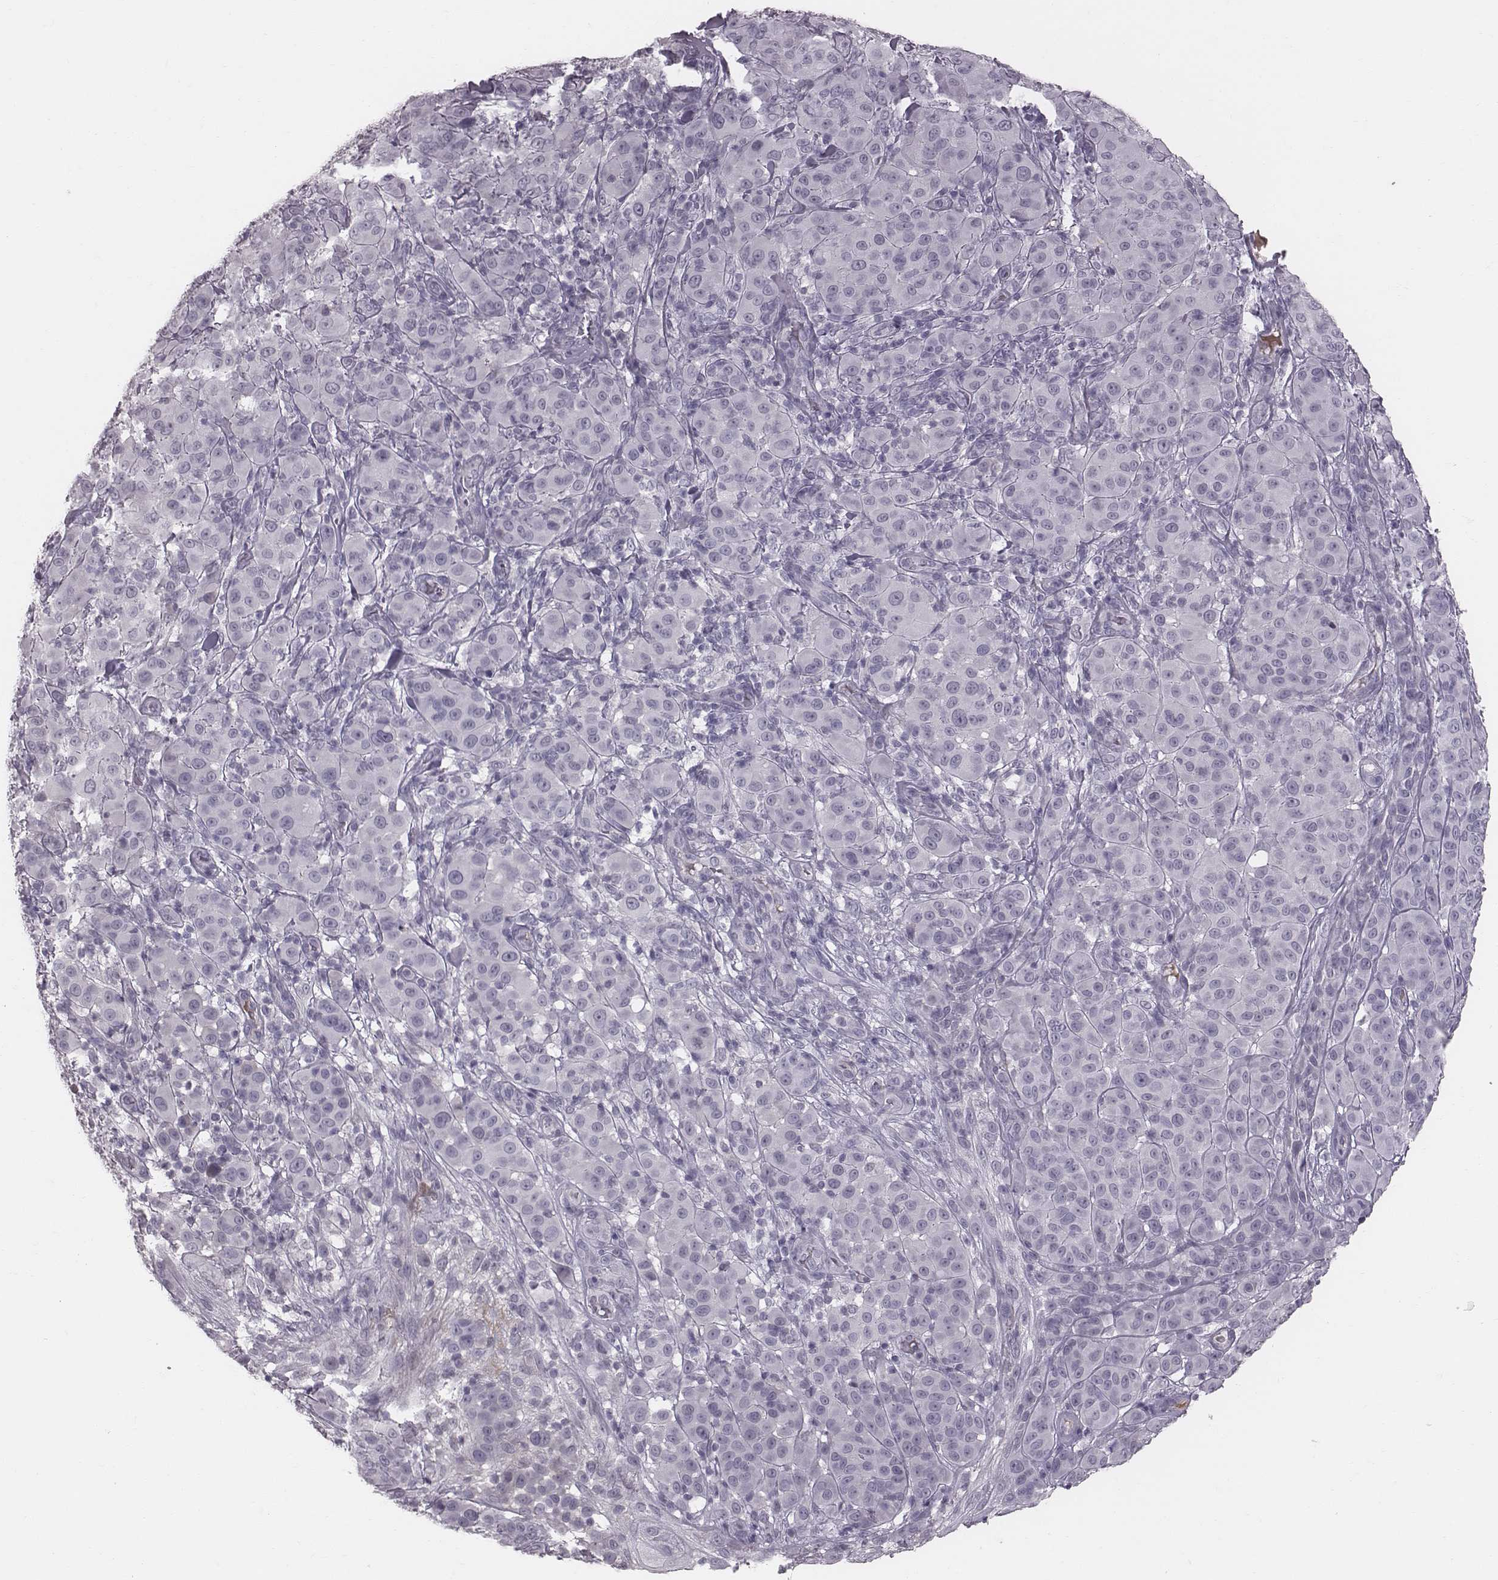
{"staining": {"intensity": "negative", "quantity": "none", "location": "none"}, "tissue": "melanoma", "cell_type": "Tumor cells", "image_type": "cancer", "snomed": [{"axis": "morphology", "description": "Malignant melanoma, NOS"}, {"axis": "topography", "description": "Skin"}], "caption": "Immunohistochemistry histopathology image of human melanoma stained for a protein (brown), which displays no positivity in tumor cells.", "gene": "CFTR", "patient": {"sex": "female", "age": 87}}